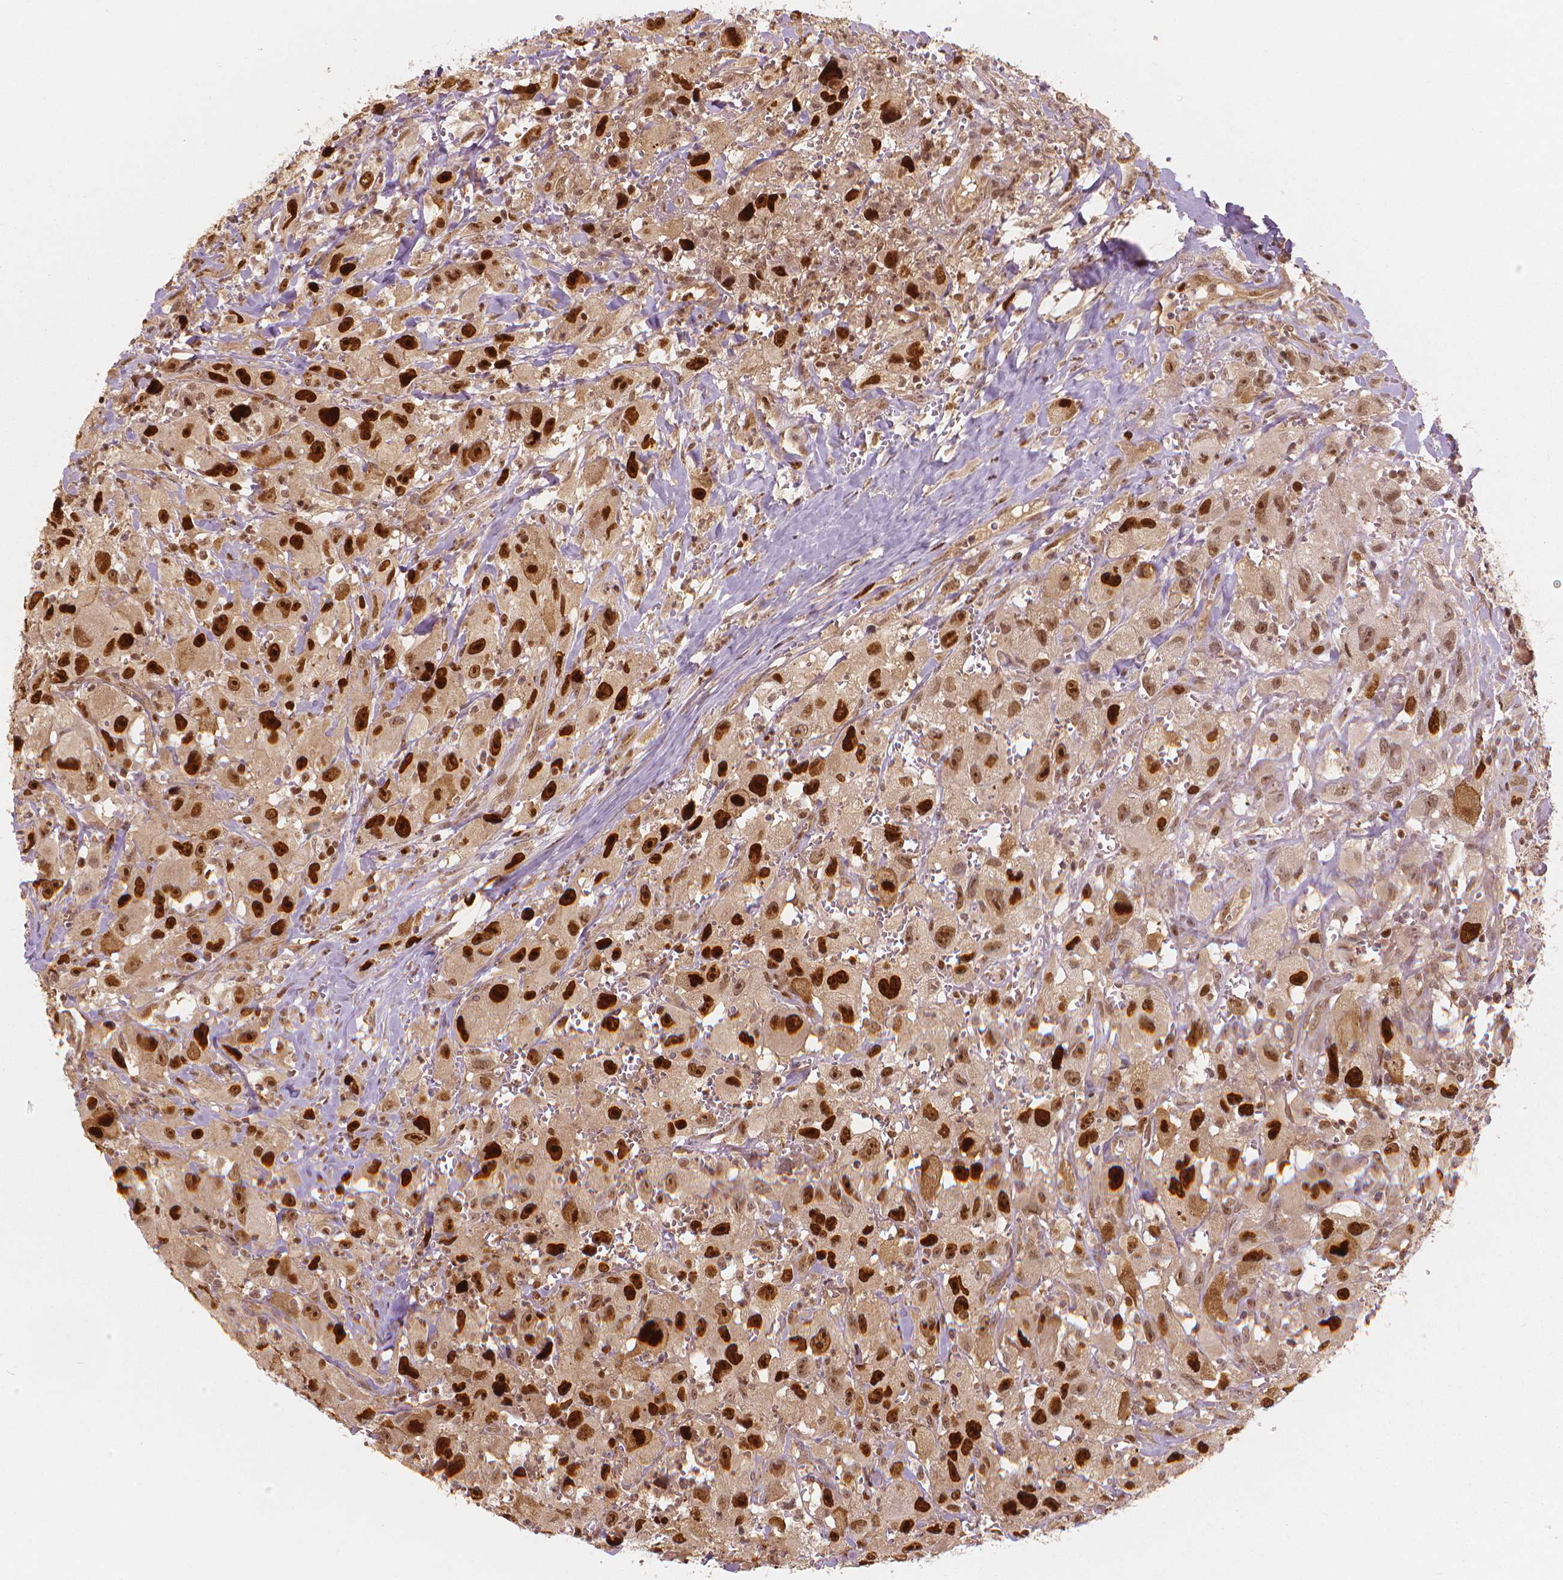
{"staining": {"intensity": "strong", "quantity": ">75%", "location": "nuclear"}, "tissue": "head and neck cancer", "cell_type": "Tumor cells", "image_type": "cancer", "snomed": [{"axis": "morphology", "description": "Squamous cell carcinoma, NOS"}, {"axis": "morphology", "description": "Squamous cell carcinoma, metastatic, NOS"}, {"axis": "topography", "description": "Oral tissue"}, {"axis": "topography", "description": "Head-Neck"}], "caption": "Immunohistochemical staining of human head and neck cancer exhibits high levels of strong nuclear staining in approximately >75% of tumor cells.", "gene": "NSD2", "patient": {"sex": "female", "age": 85}}